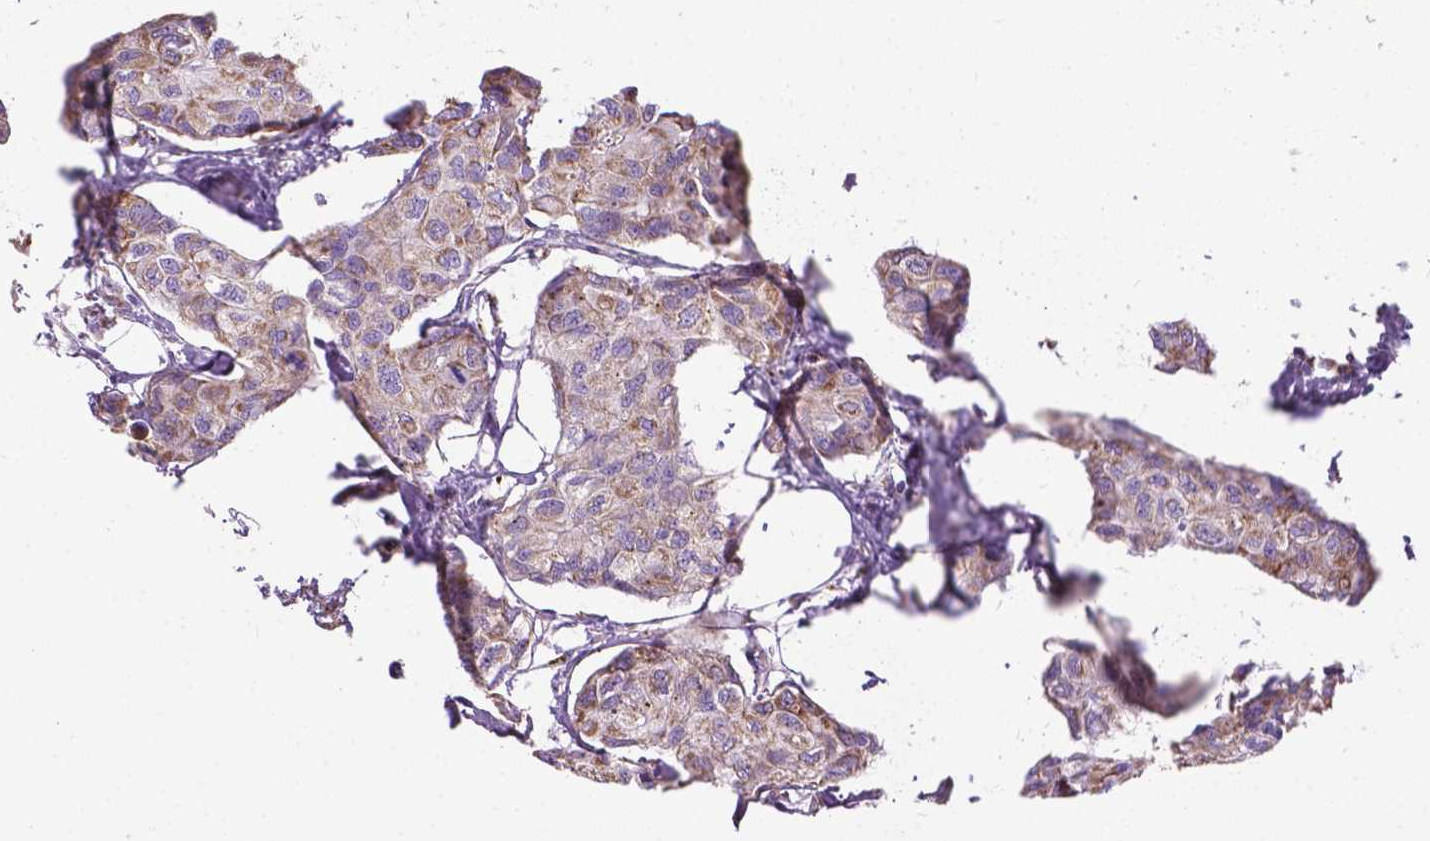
{"staining": {"intensity": "weak", "quantity": ">75%", "location": "cytoplasmic/membranous"}, "tissue": "breast cancer", "cell_type": "Tumor cells", "image_type": "cancer", "snomed": [{"axis": "morphology", "description": "Duct carcinoma"}, {"axis": "topography", "description": "Breast"}], "caption": "This image shows IHC staining of breast infiltrating ductal carcinoma, with low weak cytoplasmic/membranous staining in approximately >75% of tumor cells.", "gene": "VDAC1", "patient": {"sex": "female", "age": 80}}